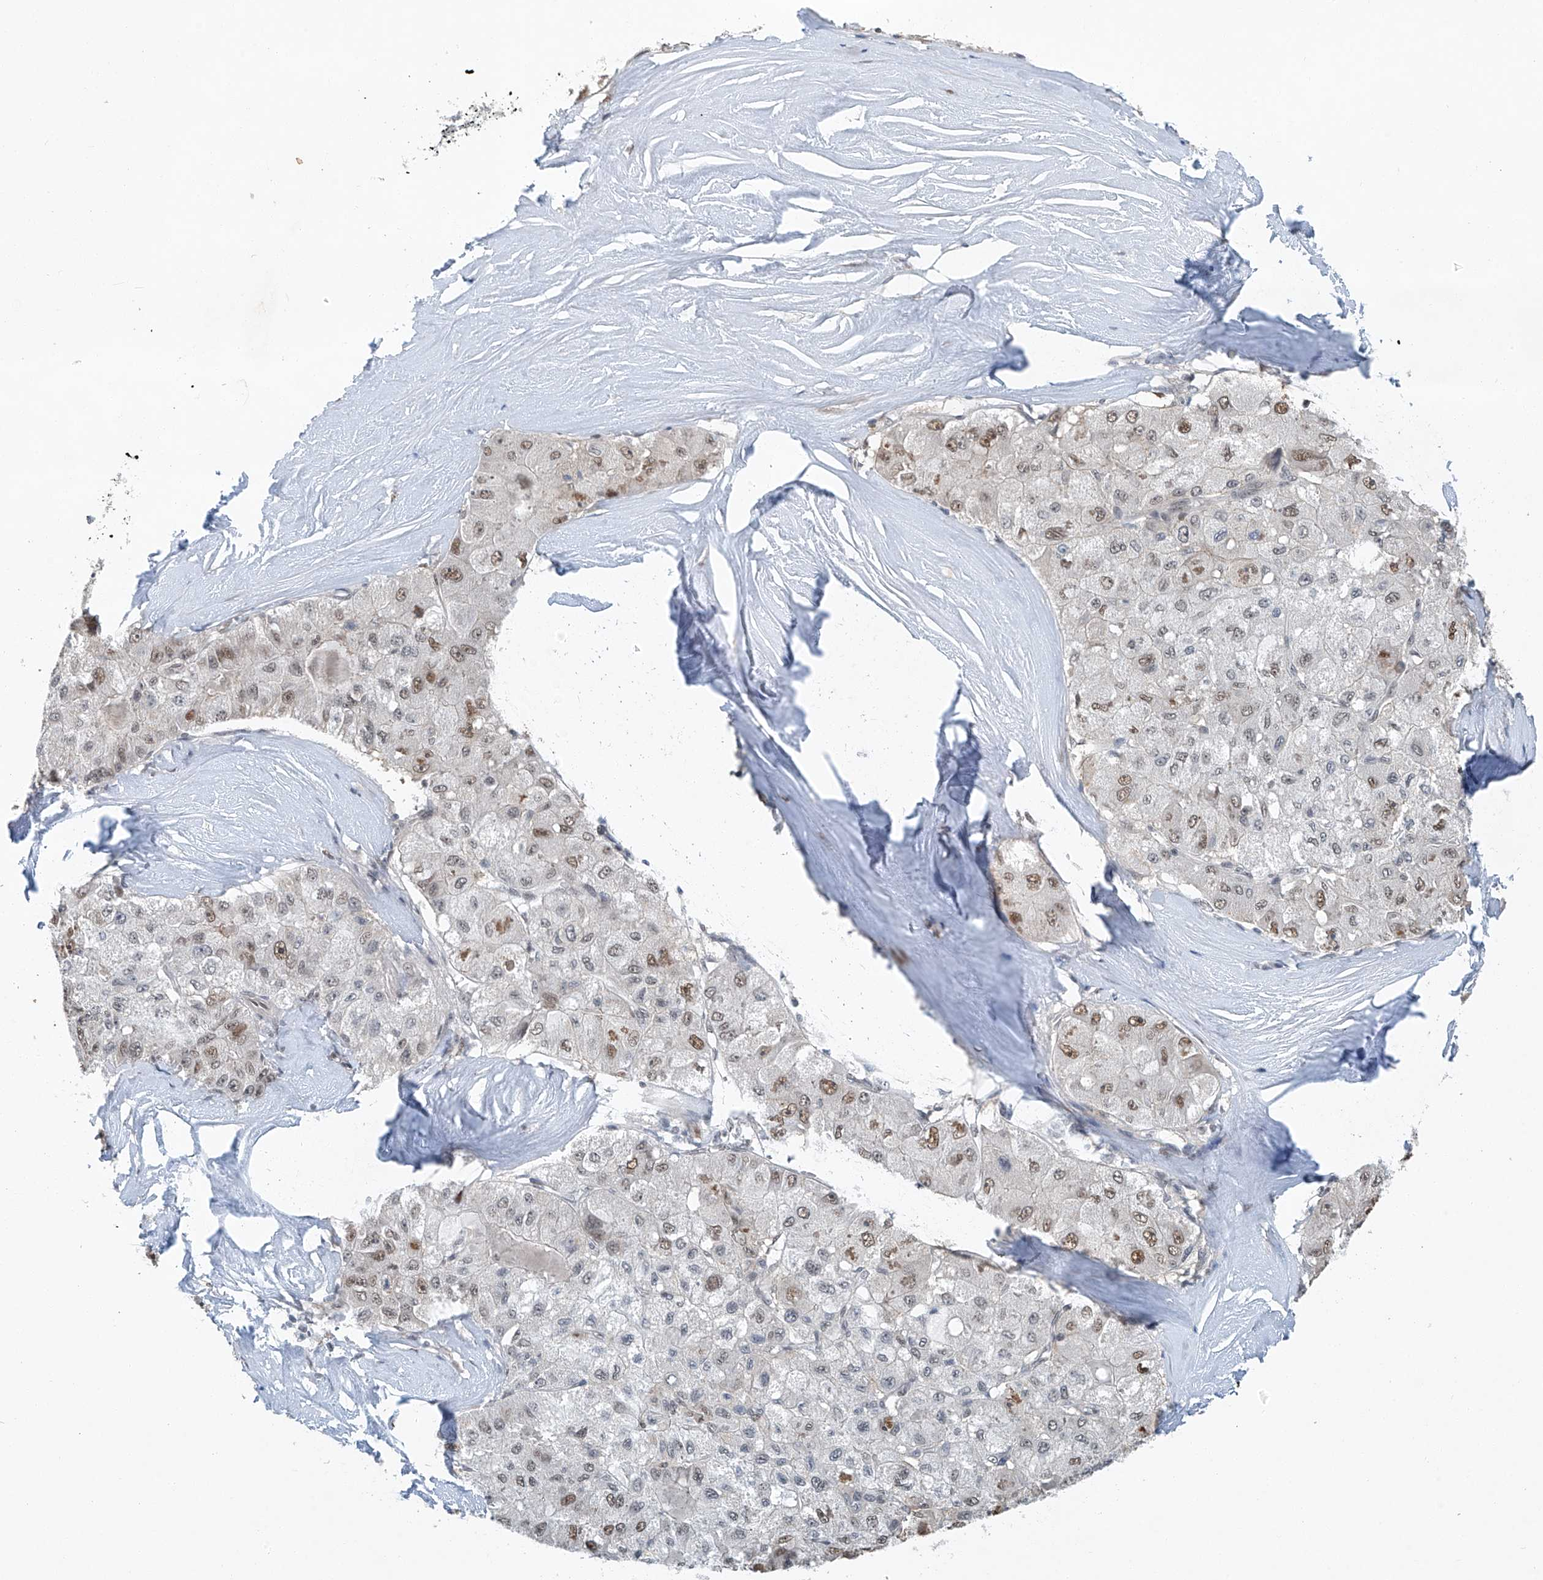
{"staining": {"intensity": "moderate", "quantity": "25%-75%", "location": "nuclear"}, "tissue": "liver cancer", "cell_type": "Tumor cells", "image_type": "cancer", "snomed": [{"axis": "morphology", "description": "Carcinoma, Hepatocellular, NOS"}, {"axis": "topography", "description": "Liver"}], "caption": "This histopathology image shows immunohistochemistry staining of human liver cancer, with medium moderate nuclear expression in about 25%-75% of tumor cells.", "gene": "TAF8", "patient": {"sex": "male", "age": 80}}